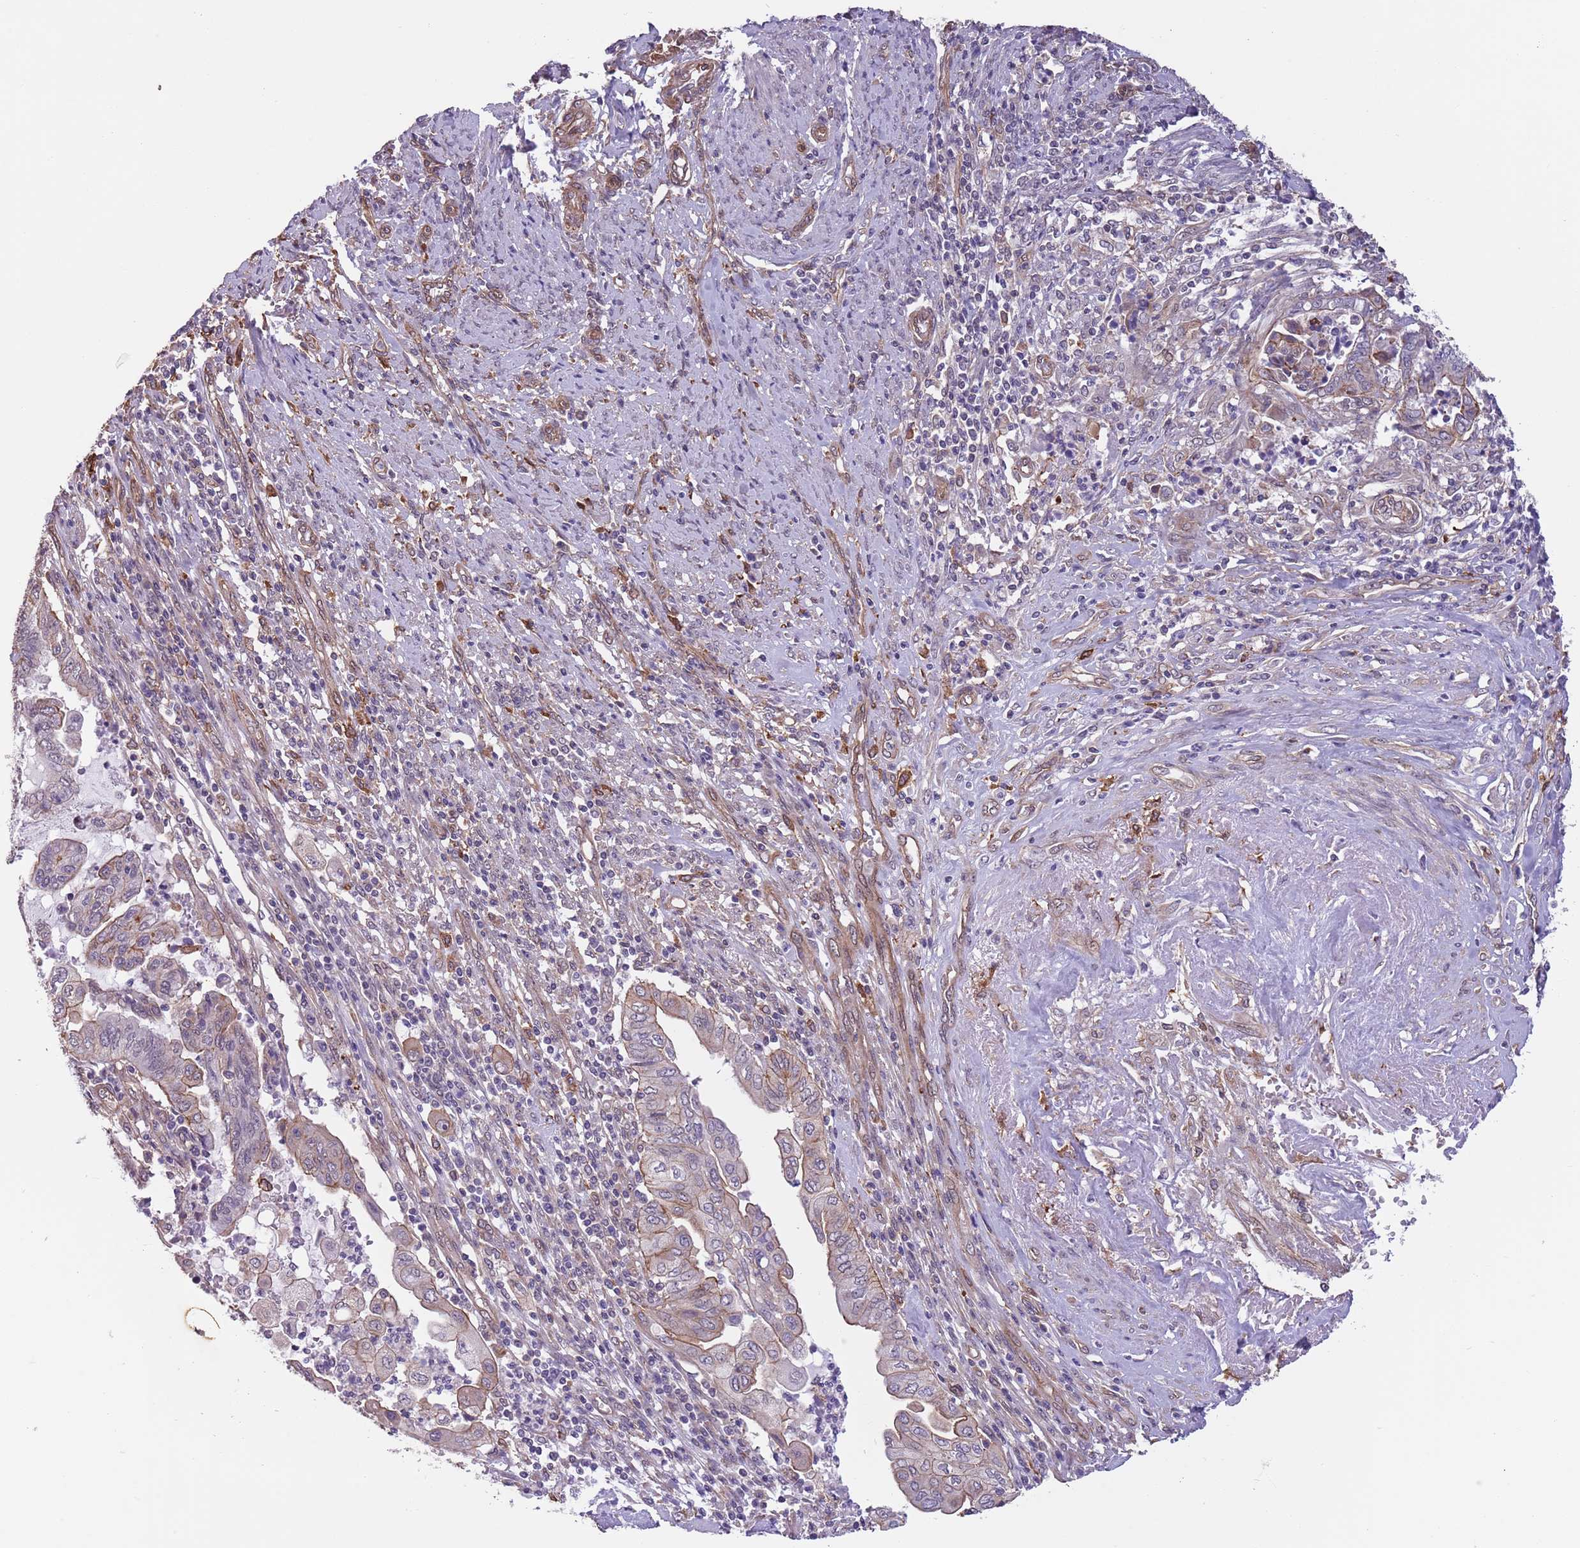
{"staining": {"intensity": "weak", "quantity": "<25%", "location": "cytoplasmic/membranous"}, "tissue": "endometrial cancer", "cell_type": "Tumor cells", "image_type": "cancer", "snomed": [{"axis": "morphology", "description": "Adenocarcinoma, NOS"}, {"axis": "topography", "description": "Uterus"}, {"axis": "topography", "description": "Endometrium"}], "caption": "Human endometrial adenocarcinoma stained for a protein using IHC shows no staining in tumor cells.", "gene": "CREBZF", "patient": {"sex": "female", "age": 70}}